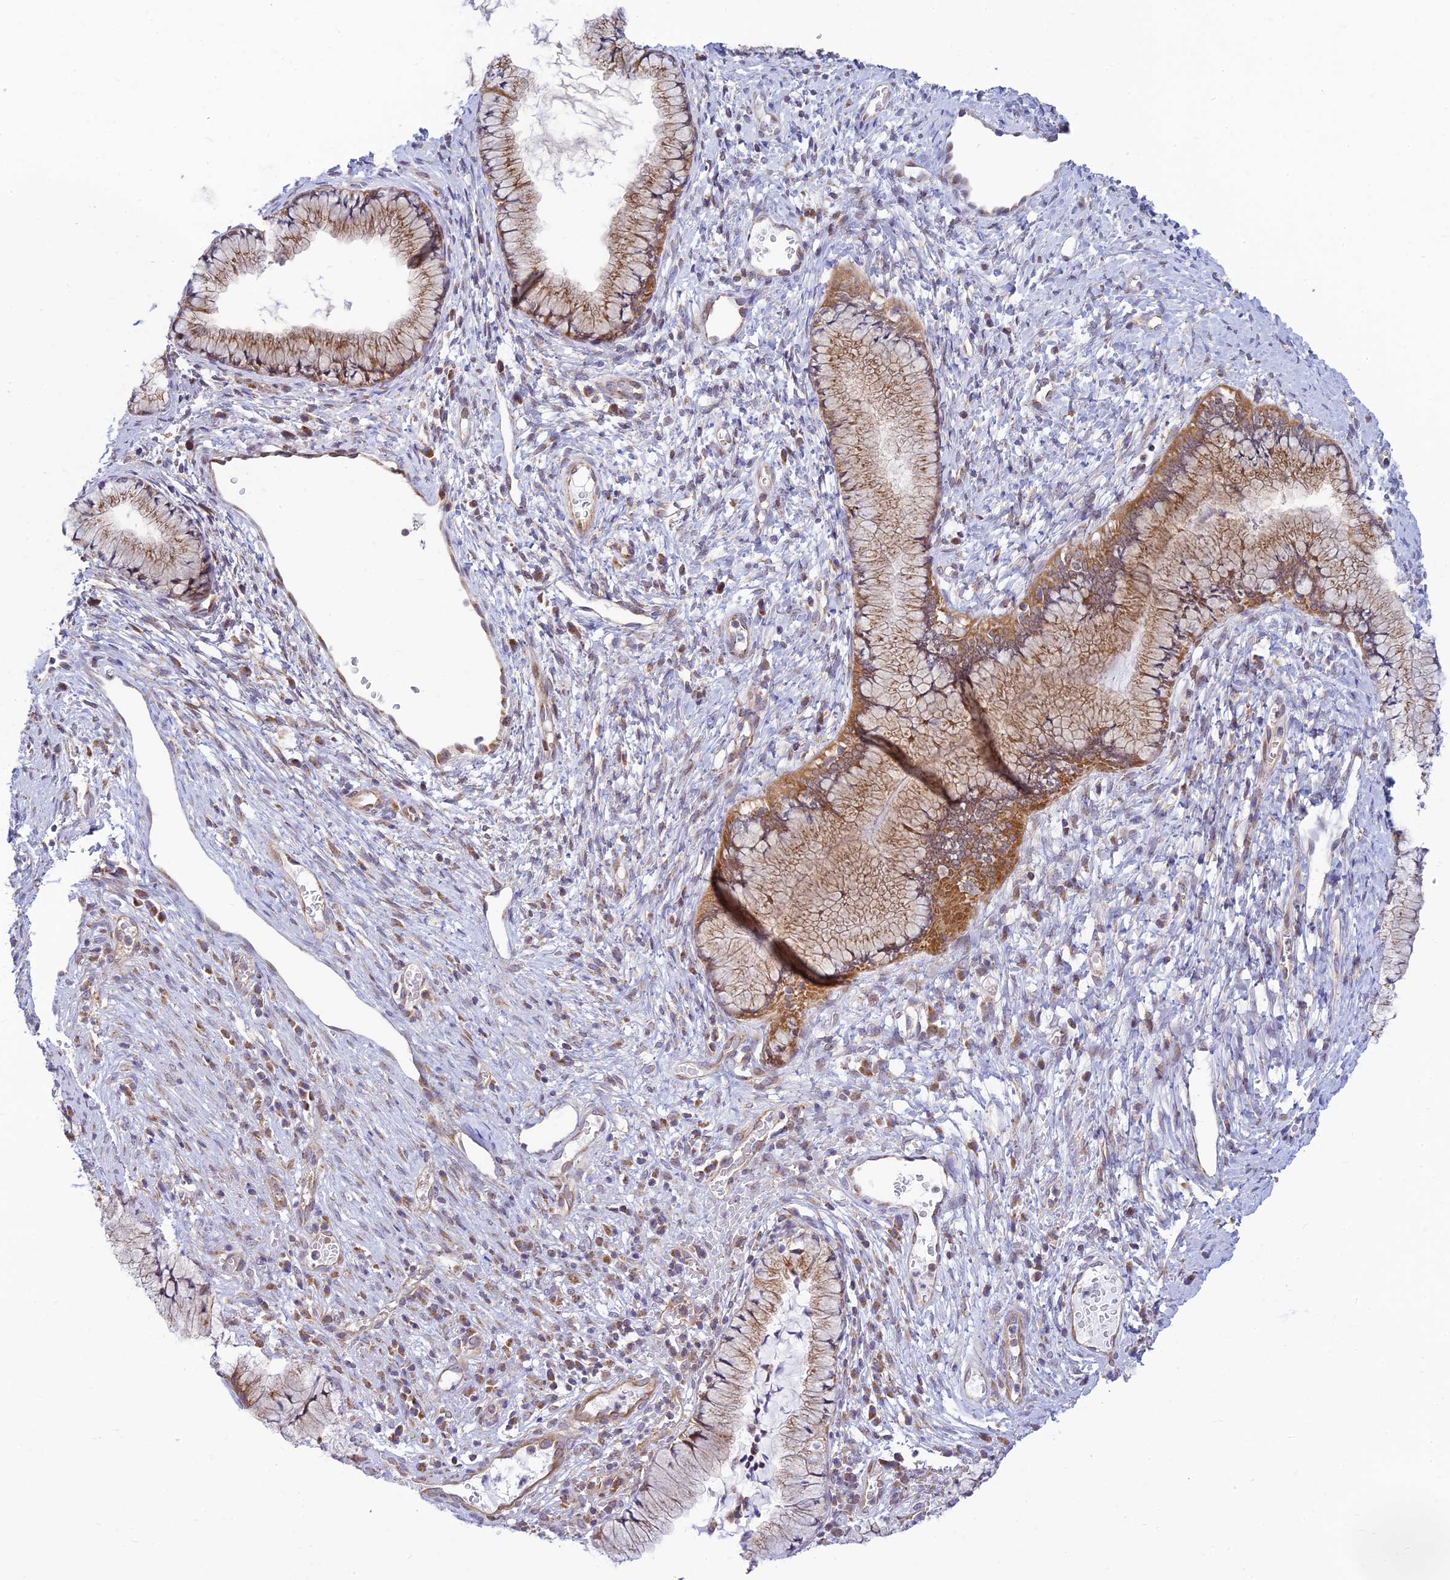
{"staining": {"intensity": "moderate", "quantity": ">75%", "location": "cytoplasmic/membranous"}, "tissue": "cervix", "cell_type": "Glandular cells", "image_type": "normal", "snomed": [{"axis": "morphology", "description": "Normal tissue, NOS"}, {"axis": "topography", "description": "Cervix"}], "caption": "Immunohistochemistry micrograph of unremarkable human cervix stained for a protein (brown), which exhibits medium levels of moderate cytoplasmic/membranous expression in about >75% of glandular cells.", "gene": "HOOK2", "patient": {"sex": "female", "age": 42}}